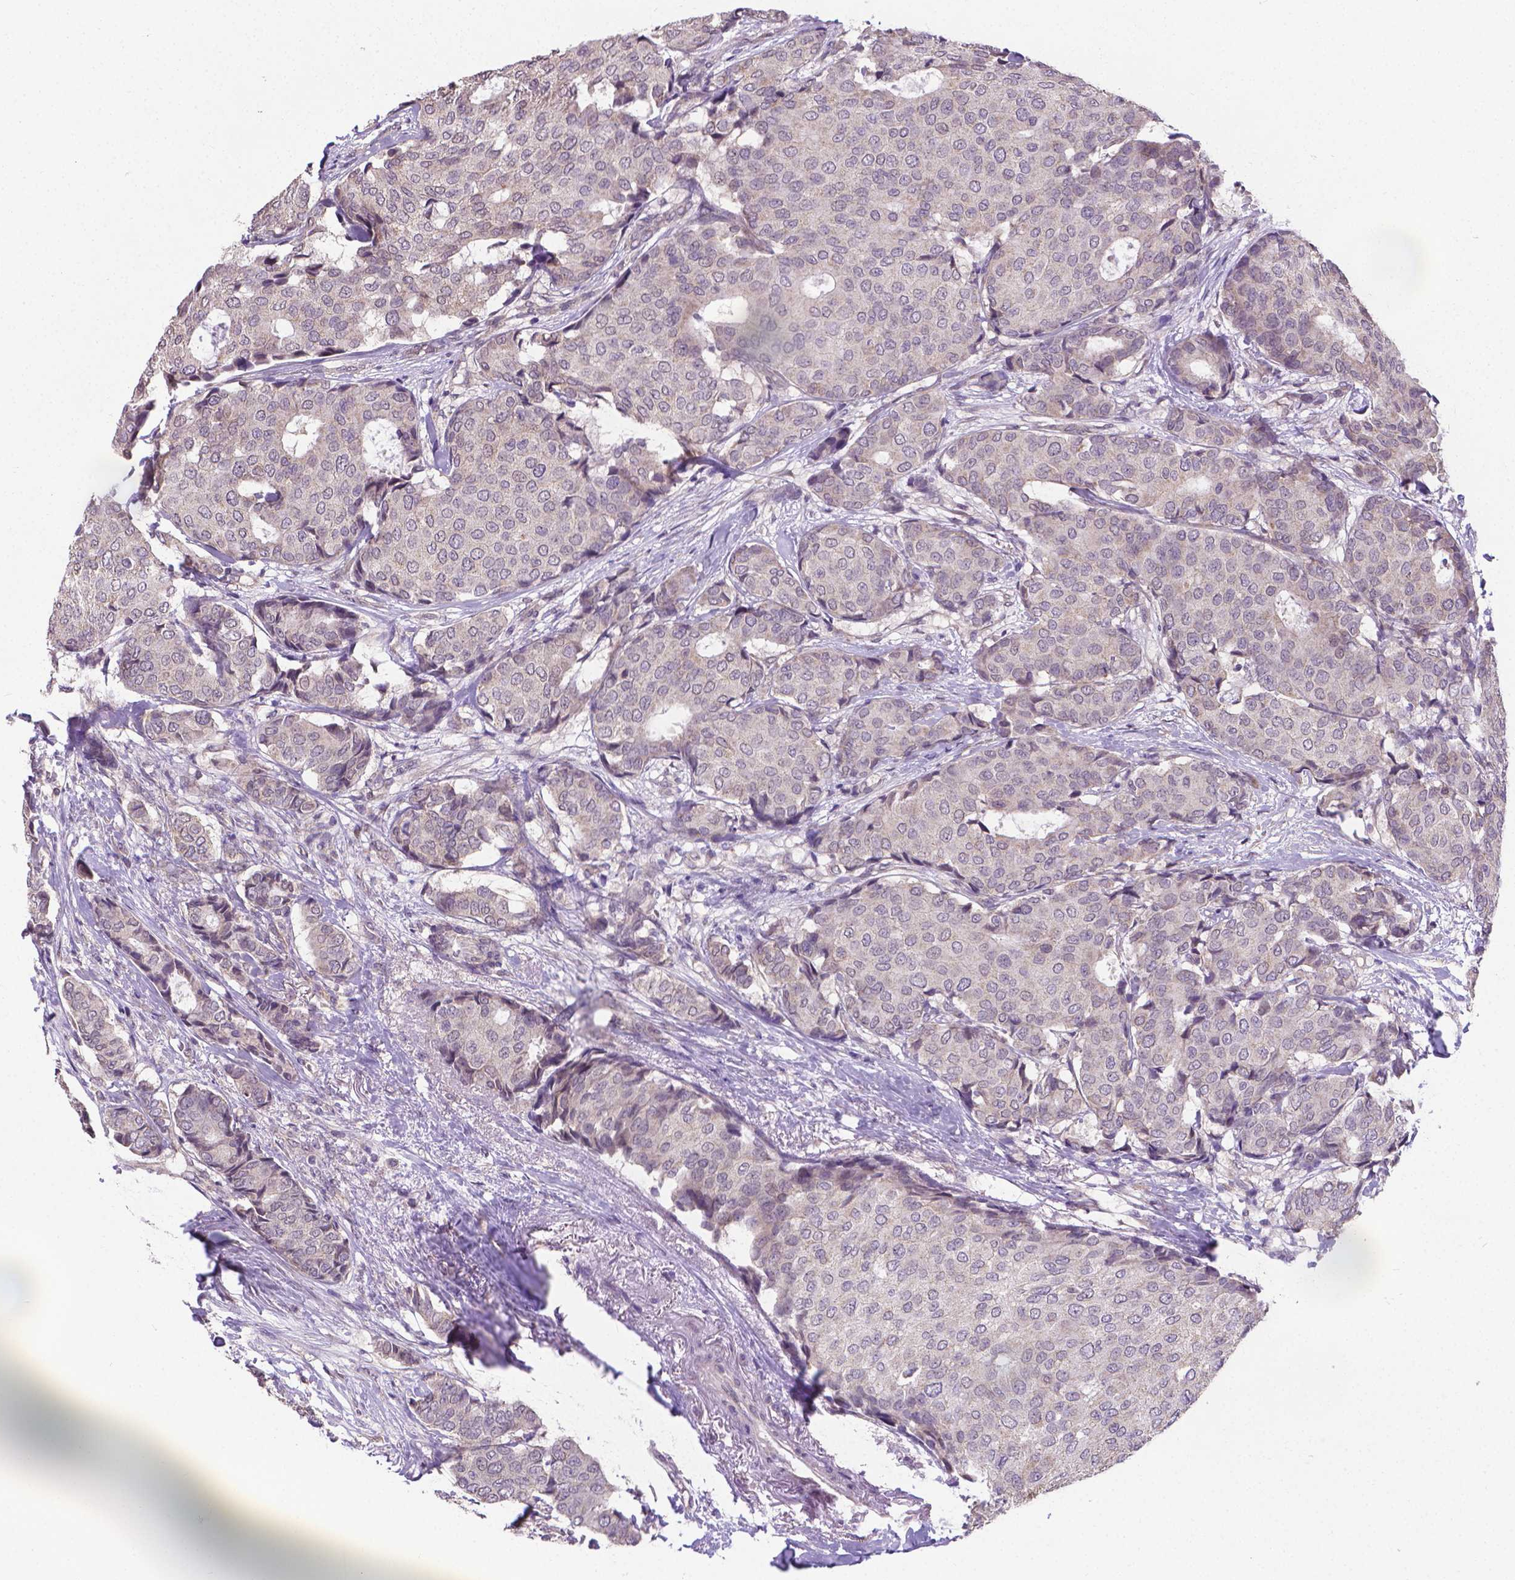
{"staining": {"intensity": "negative", "quantity": "none", "location": "none"}, "tissue": "breast cancer", "cell_type": "Tumor cells", "image_type": "cancer", "snomed": [{"axis": "morphology", "description": "Duct carcinoma"}, {"axis": "topography", "description": "Breast"}], "caption": "Histopathology image shows no significant protein expression in tumor cells of breast cancer.", "gene": "GPR63", "patient": {"sex": "female", "age": 75}}